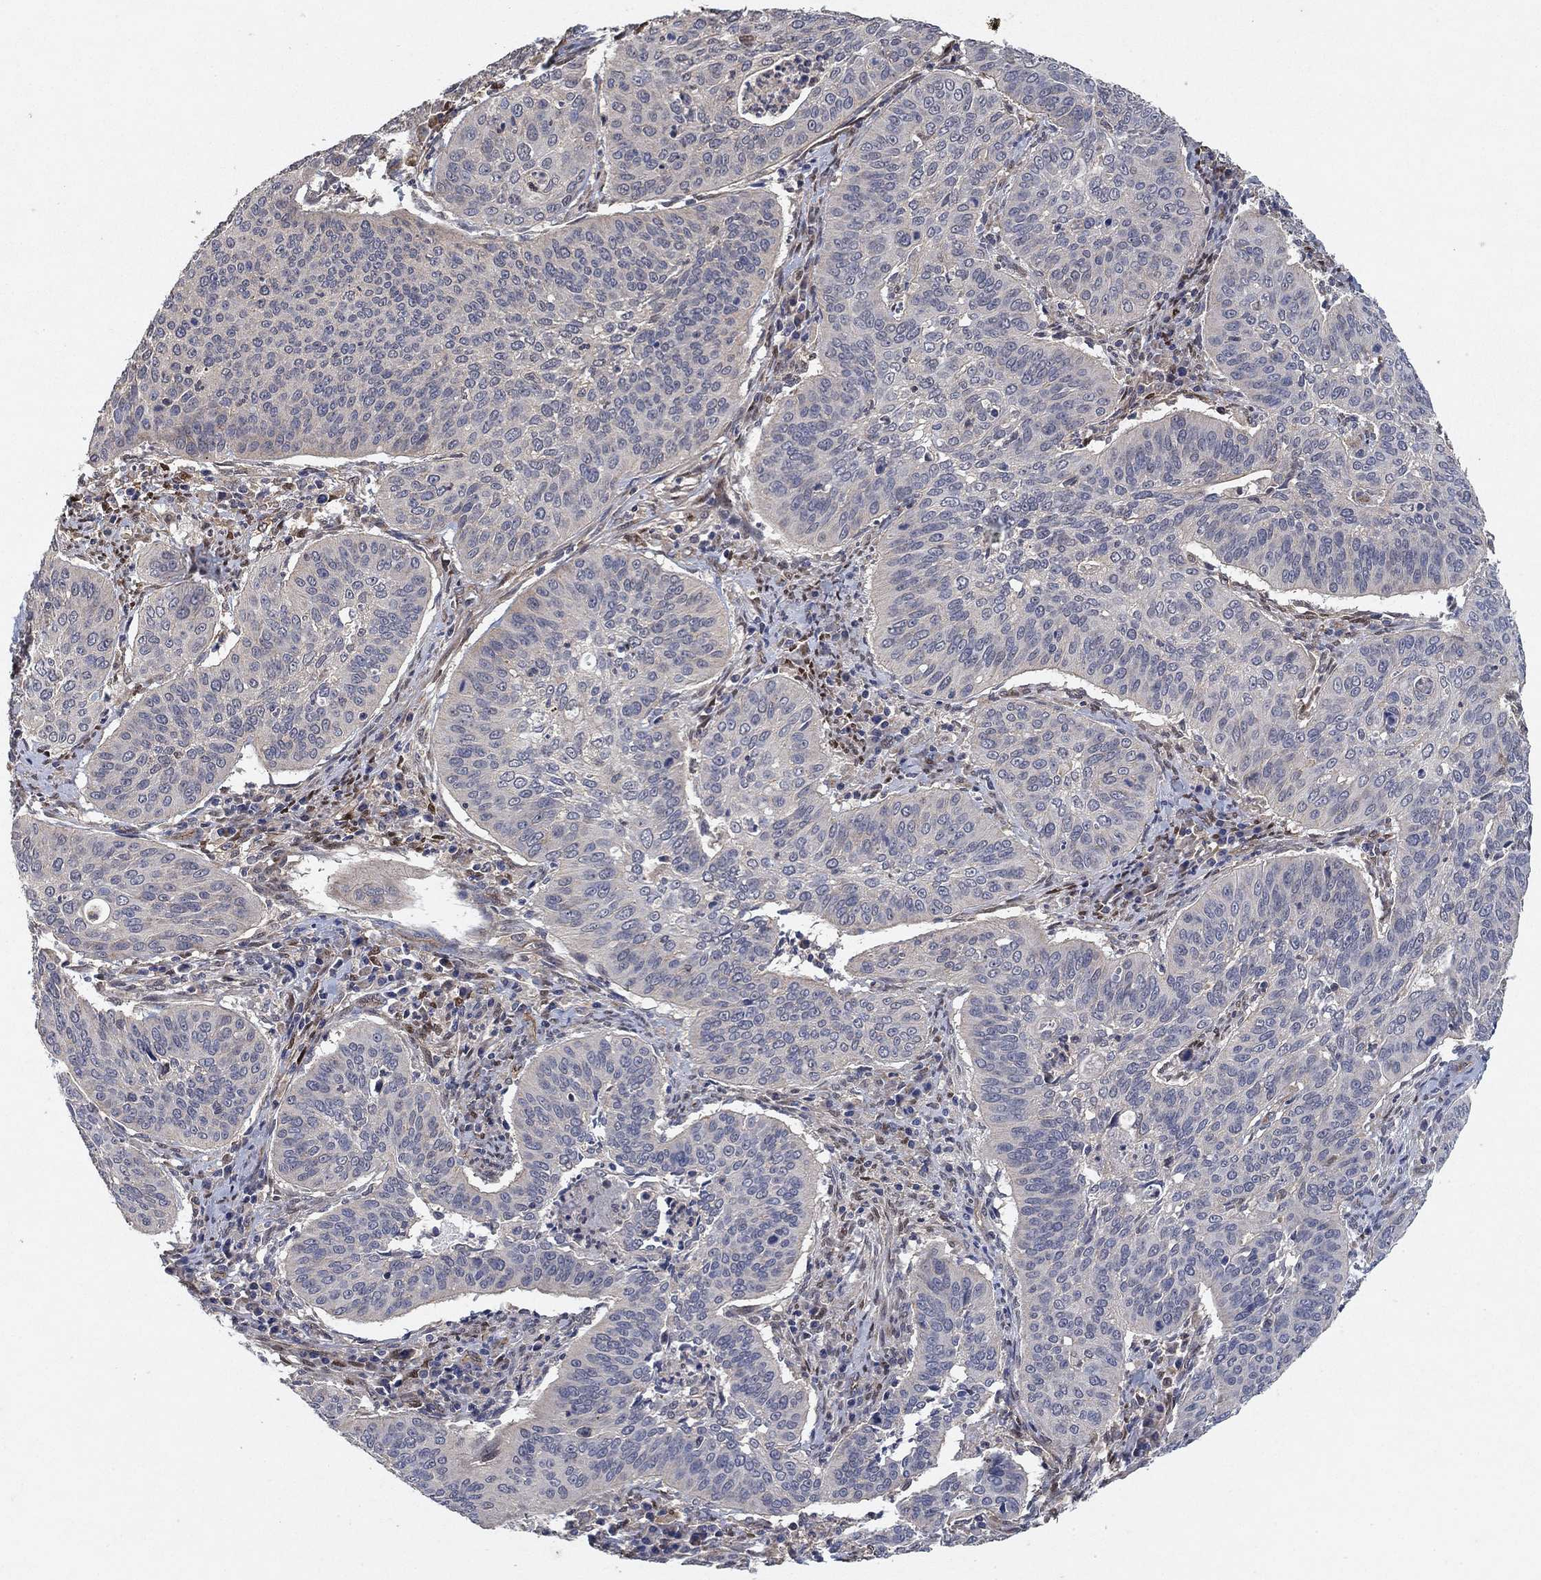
{"staining": {"intensity": "negative", "quantity": "none", "location": "none"}, "tissue": "cervical cancer", "cell_type": "Tumor cells", "image_type": "cancer", "snomed": [{"axis": "morphology", "description": "Normal tissue, NOS"}, {"axis": "morphology", "description": "Squamous cell carcinoma, NOS"}, {"axis": "topography", "description": "Cervix"}], "caption": "A photomicrograph of cervical cancer (squamous cell carcinoma) stained for a protein reveals no brown staining in tumor cells.", "gene": "MCUR1", "patient": {"sex": "female", "age": 39}}